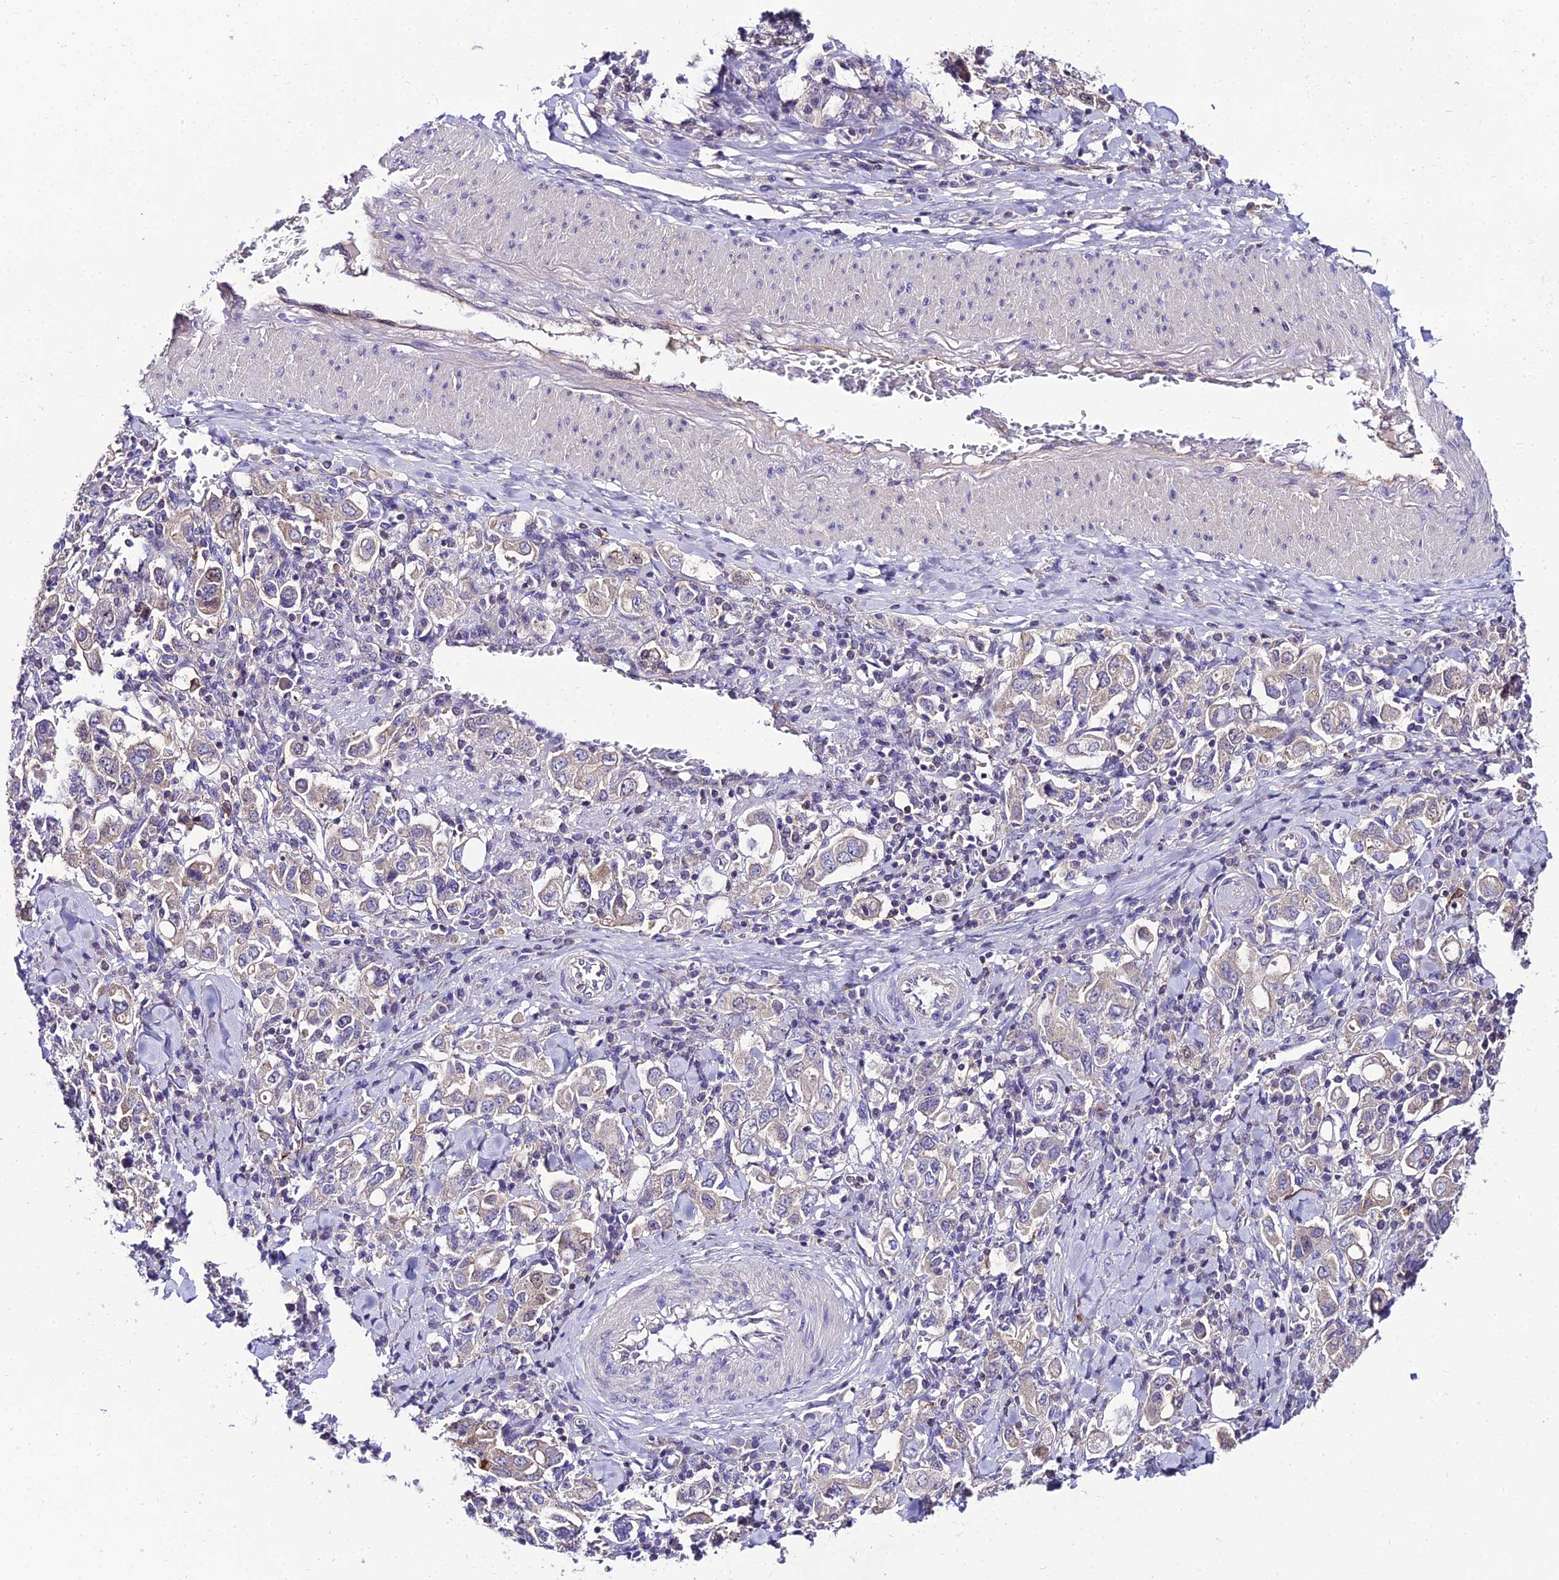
{"staining": {"intensity": "weak", "quantity": "<25%", "location": "cytoplasmic/membranous"}, "tissue": "stomach cancer", "cell_type": "Tumor cells", "image_type": "cancer", "snomed": [{"axis": "morphology", "description": "Adenocarcinoma, NOS"}, {"axis": "topography", "description": "Stomach, upper"}], "caption": "Stomach cancer was stained to show a protein in brown. There is no significant staining in tumor cells.", "gene": "SHQ1", "patient": {"sex": "male", "age": 62}}